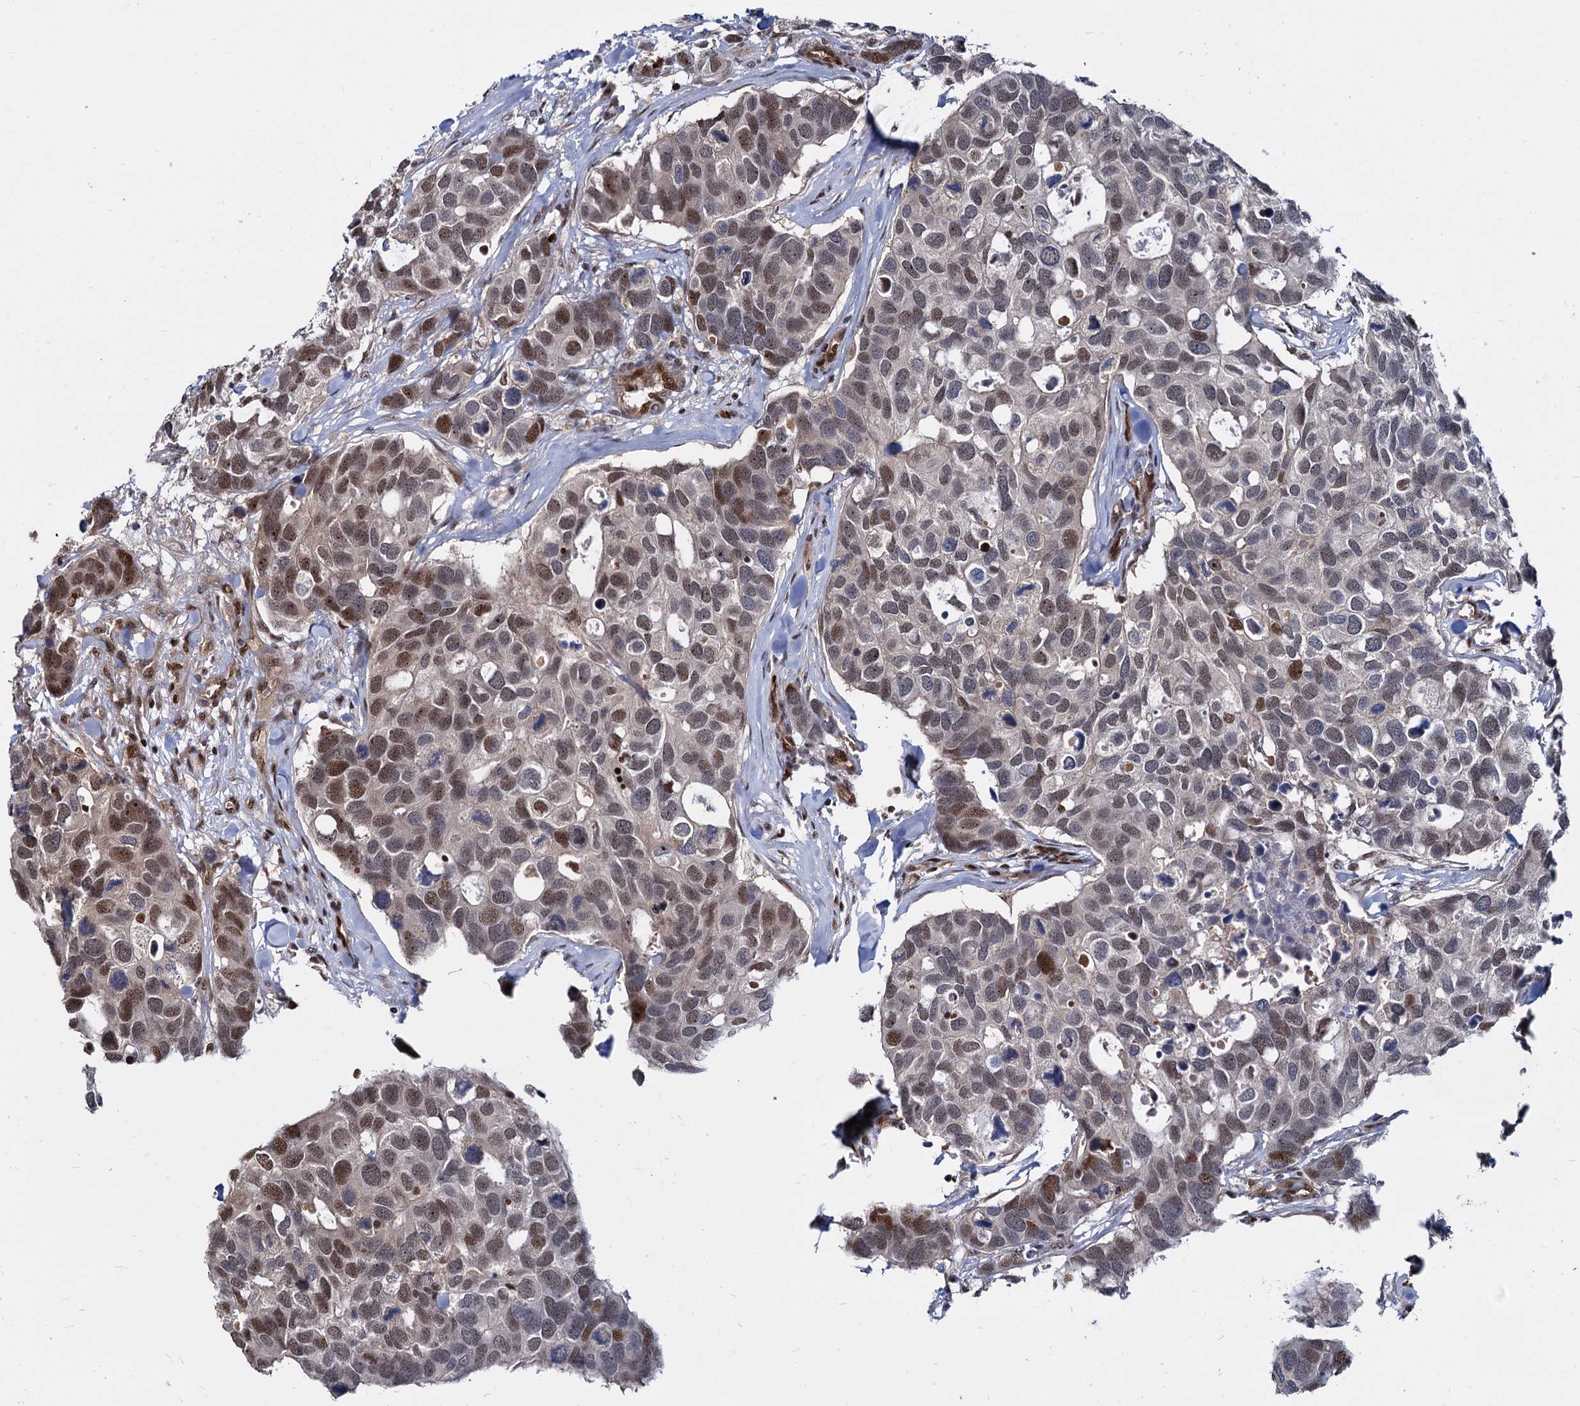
{"staining": {"intensity": "moderate", "quantity": ">75%", "location": "nuclear"}, "tissue": "breast cancer", "cell_type": "Tumor cells", "image_type": "cancer", "snomed": [{"axis": "morphology", "description": "Duct carcinoma"}, {"axis": "topography", "description": "Breast"}], "caption": "IHC image of neoplastic tissue: breast cancer (intraductal carcinoma) stained using immunohistochemistry exhibits medium levels of moderate protein expression localized specifically in the nuclear of tumor cells, appearing as a nuclear brown color.", "gene": "UBLCP1", "patient": {"sex": "female", "age": 83}}